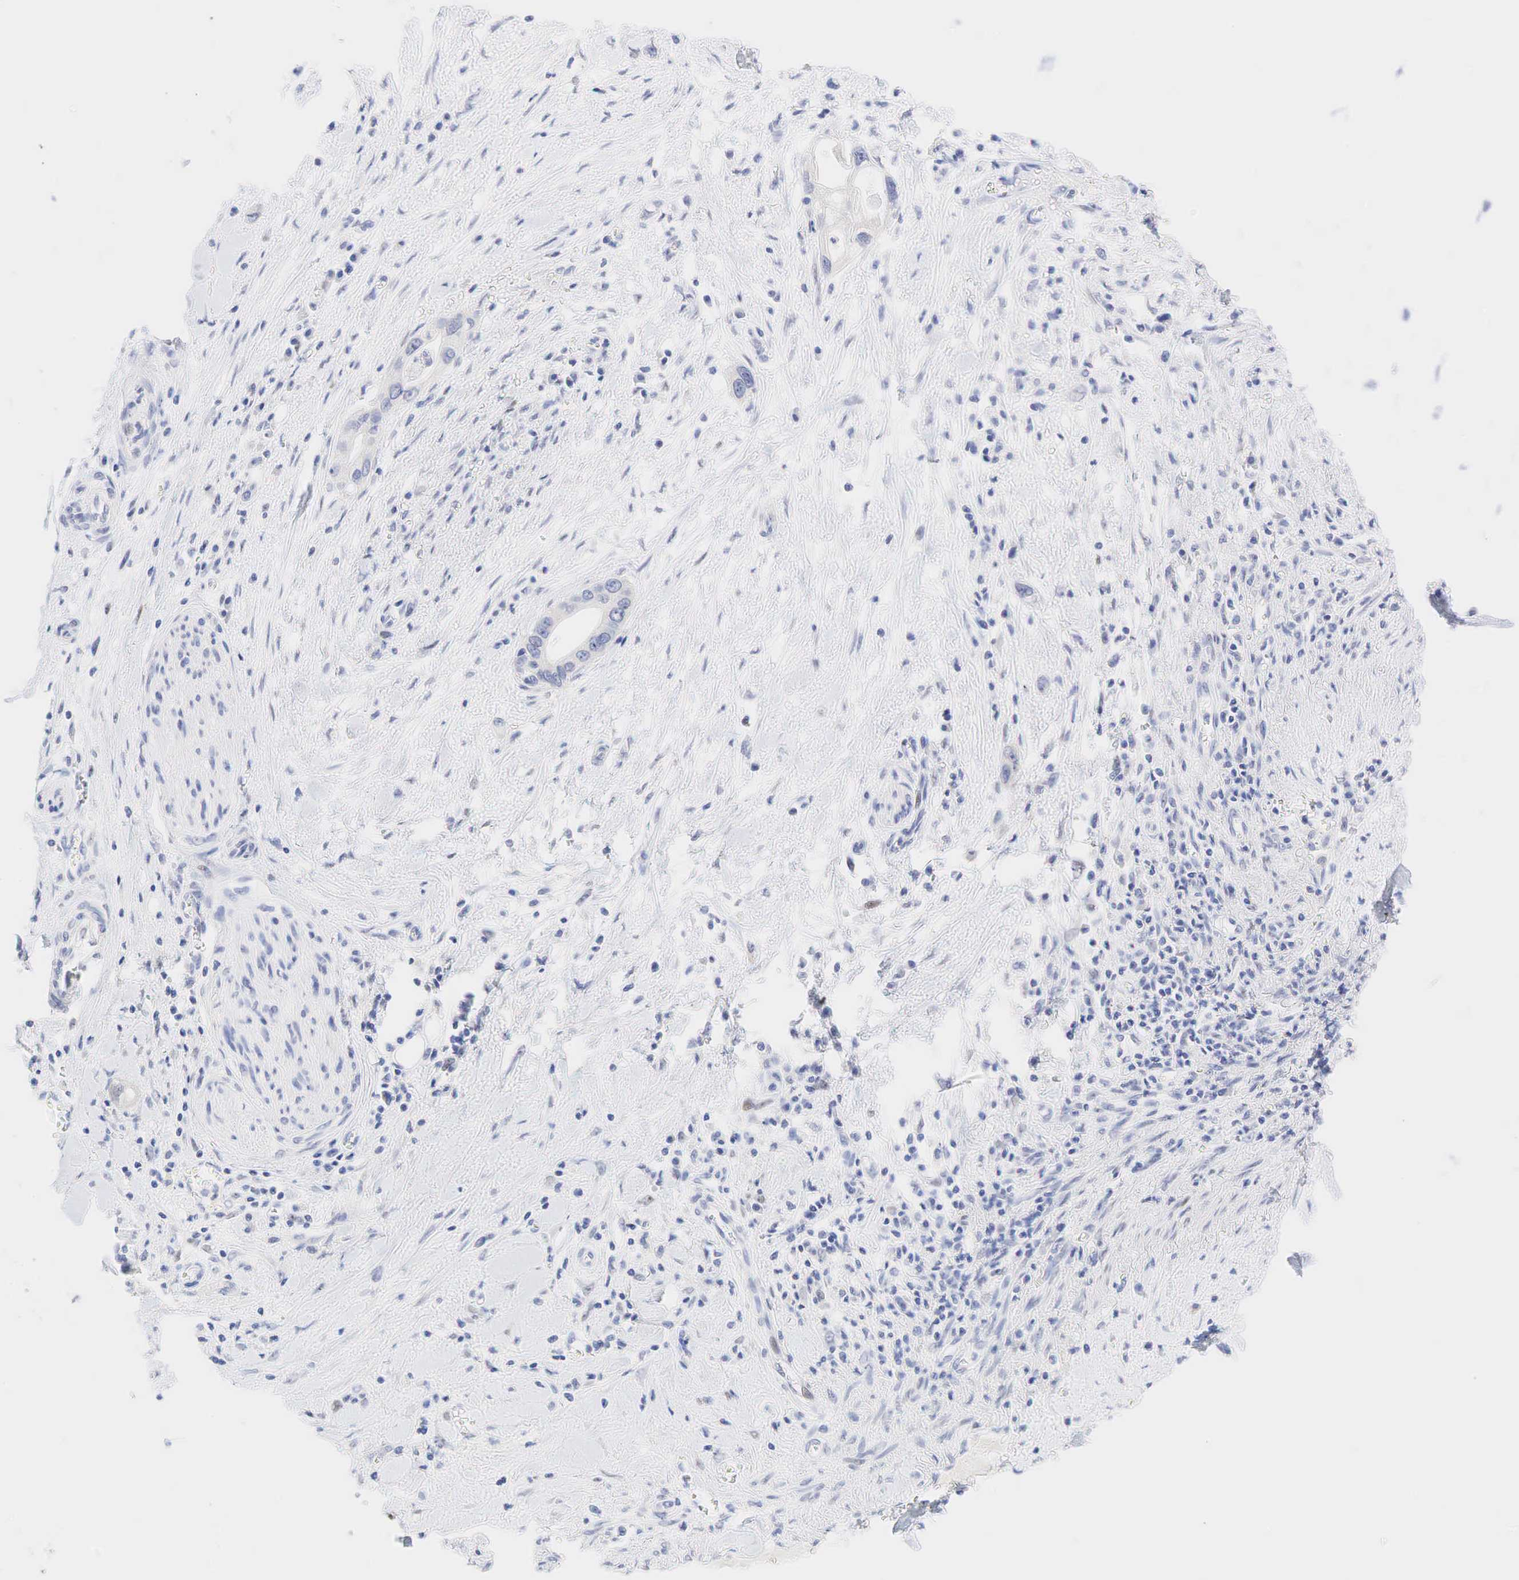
{"staining": {"intensity": "negative", "quantity": "none", "location": "none"}, "tissue": "pancreatic cancer", "cell_type": "Tumor cells", "image_type": "cancer", "snomed": [{"axis": "morphology", "description": "Adenocarcinoma, NOS"}, {"axis": "topography", "description": "Pancreas"}], "caption": "Pancreatic cancer was stained to show a protein in brown. There is no significant expression in tumor cells.", "gene": "AR", "patient": {"sex": "male", "age": 69}}